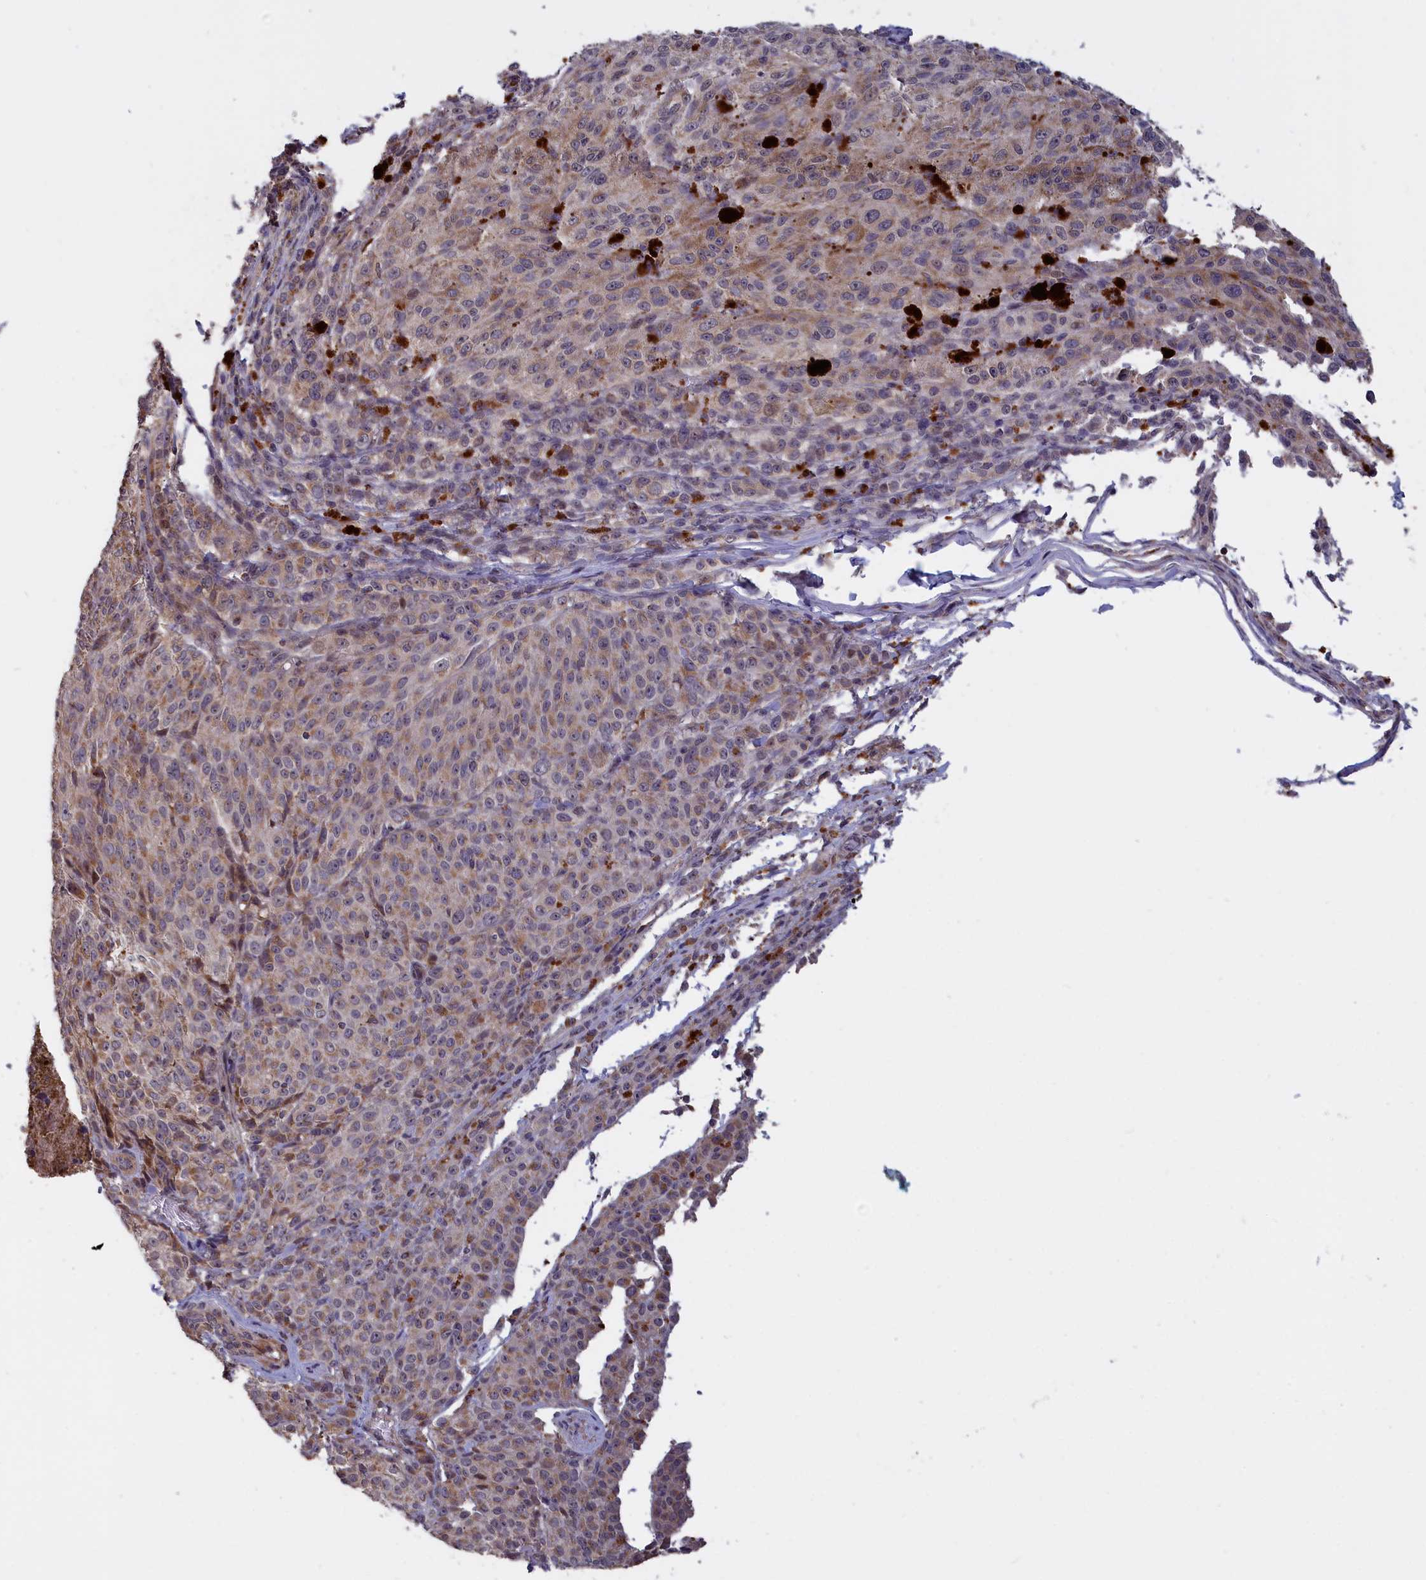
{"staining": {"intensity": "weak", "quantity": ">75%", "location": "cytoplasmic/membranous"}, "tissue": "melanoma", "cell_type": "Tumor cells", "image_type": "cancer", "snomed": [{"axis": "morphology", "description": "Malignant melanoma, NOS"}, {"axis": "topography", "description": "Skin"}], "caption": "Malignant melanoma stained for a protein exhibits weak cytoplasmic/membranous positivity in tumor cells.", "gene": "EPB41L4B", "patient": {"sex": "female", "age": 52}}